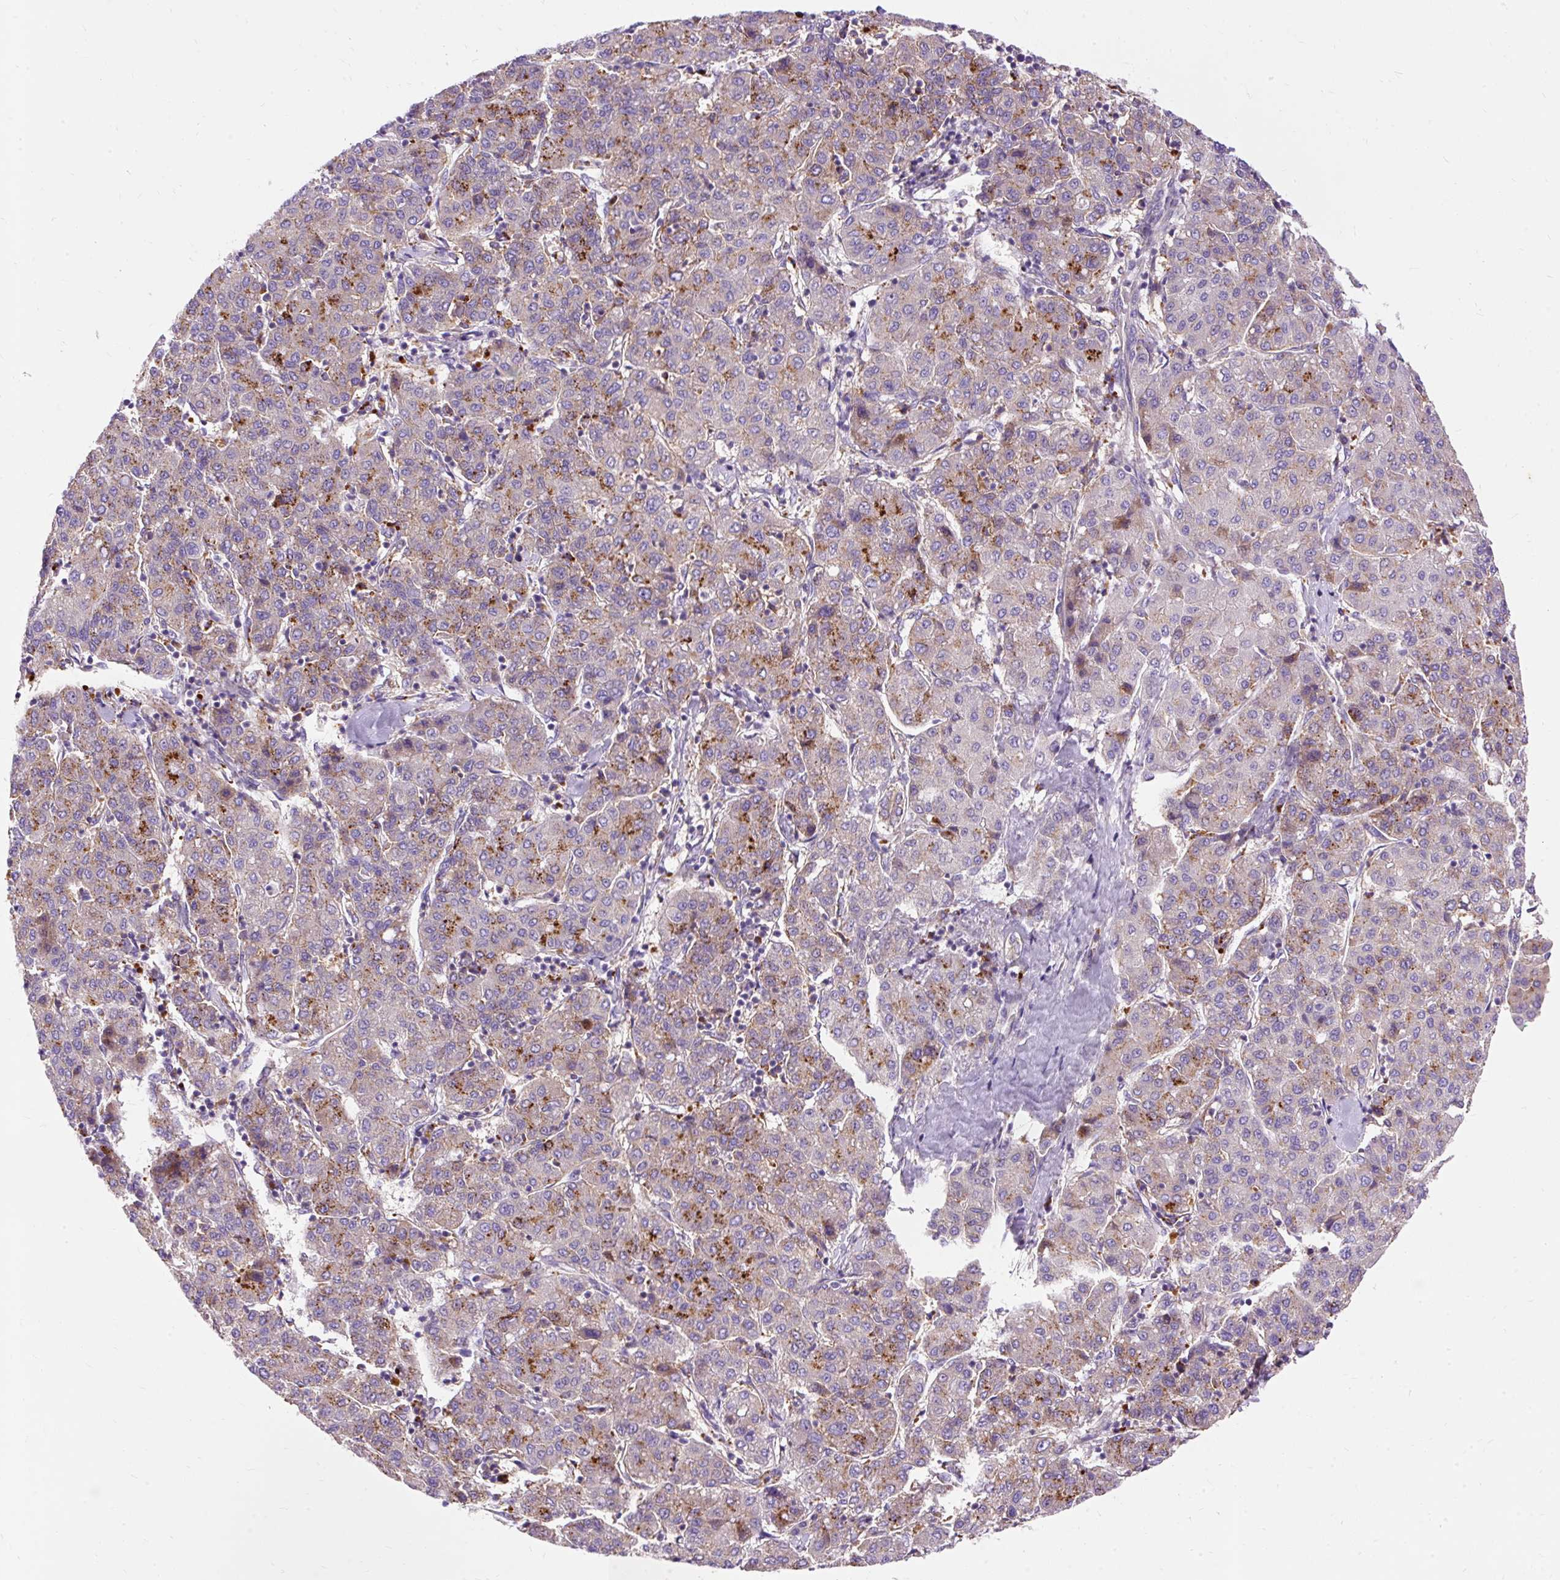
{"staining": {"intensity": "moderate", "quantity": "25%-75%", "location": "cytoplasmic/membranous"}, "tissue": "liver cancer", "cell_type": "Tumor cells", "image_type": "cancer", "snomed": [{"axis": "morphology", "description": "Carcinoma, Hepatocellular, NOS"}, {"axis": "topography", "description": "Liver"}], "caption": "Protein expression by immunohistochemistry displays moderate cytoplasmic/membranous positivity in approximately 25%-75% of tumor cells in liver hepatocellular carcinoma.", "gene": "OR4K15", "patient": {"sex": "male", "age": 65}}